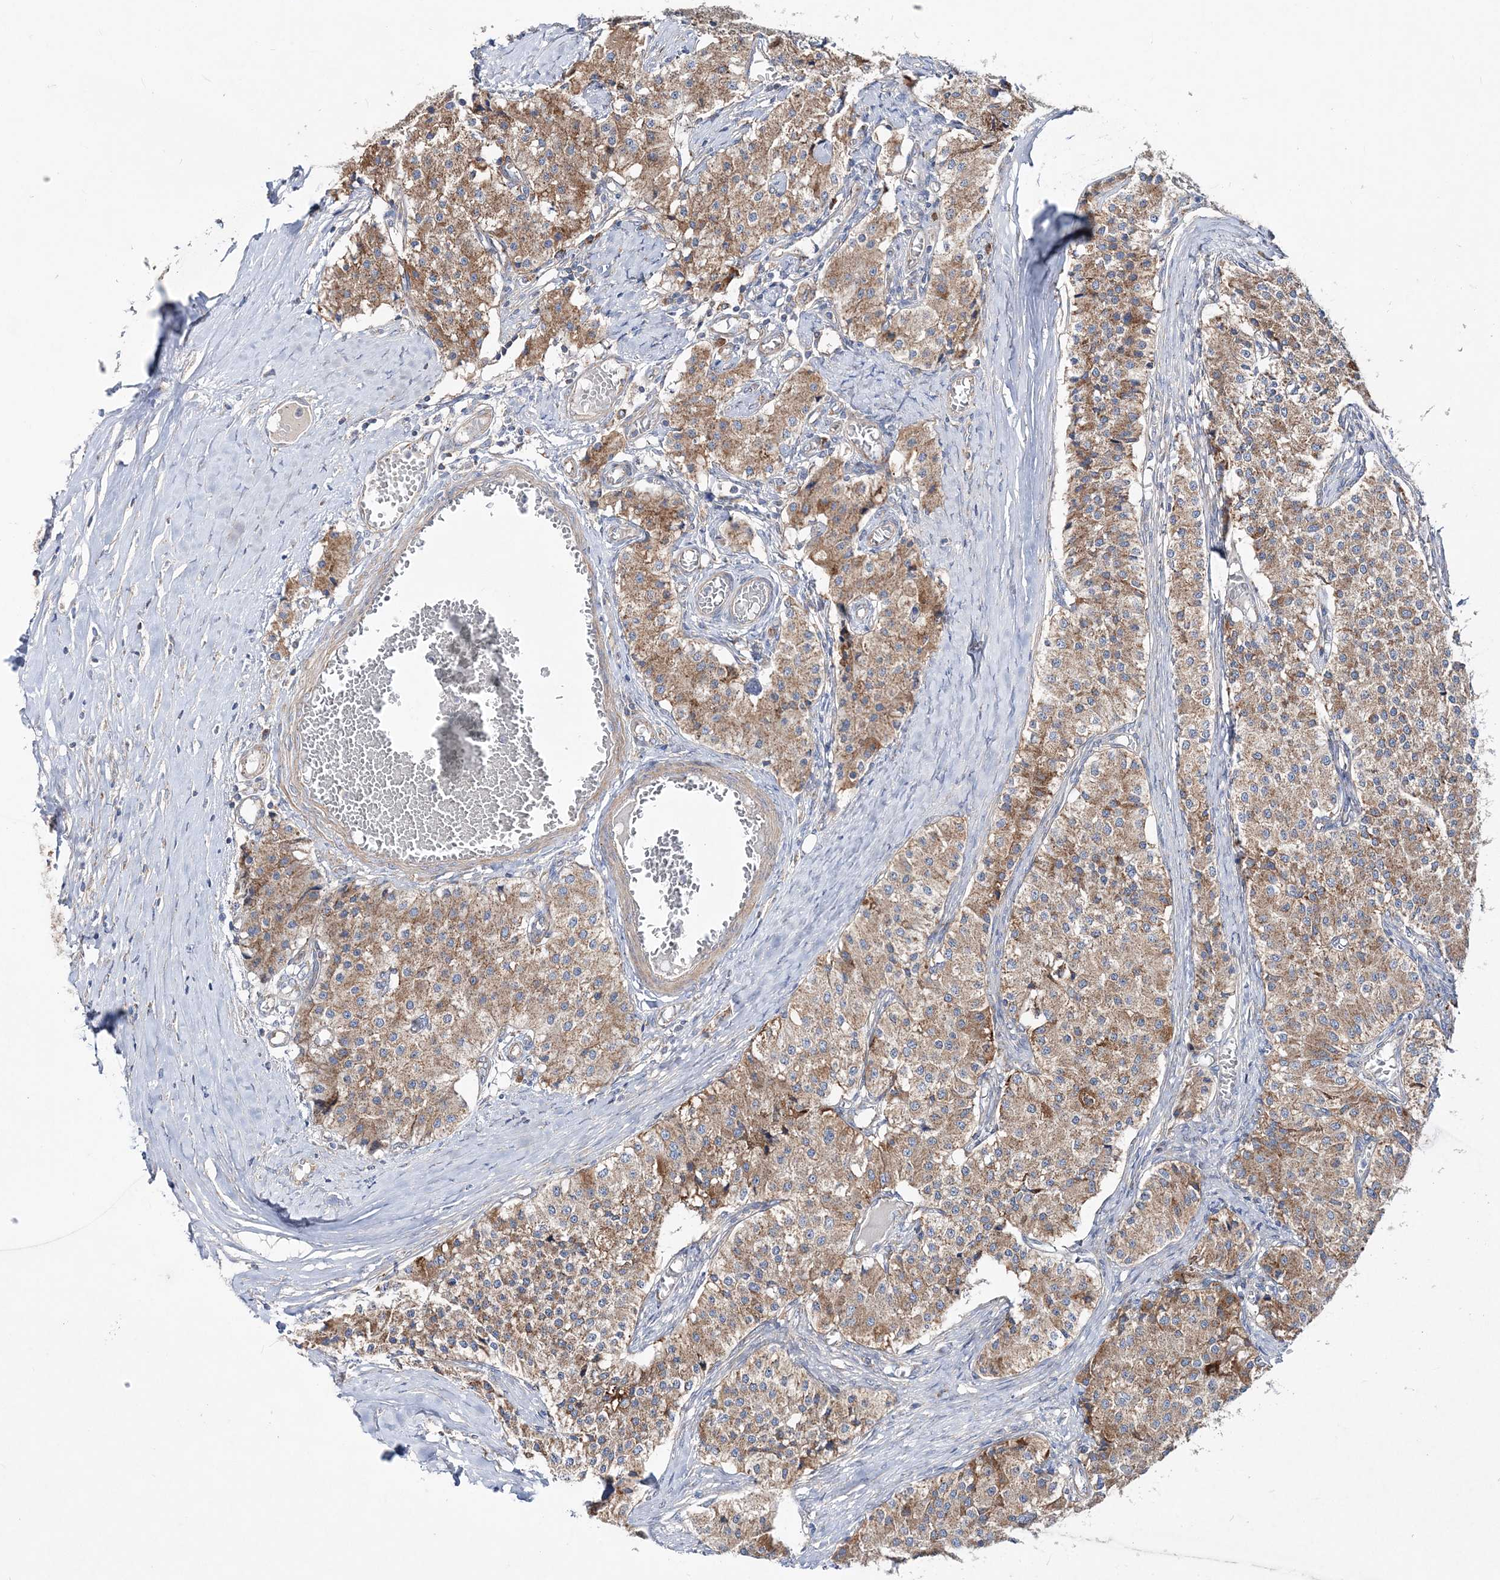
{"staining": {"intensity": "moderate", "quantity": ">75%", "location": "cytoplasmic/membranous"}, "tissue": "carcinoid", "cell_type": "Tumor cells", "image_type": "cancer", "snomed": [{"axis": "morphology", "description": "Carcinoid, malignant, NOS"}, {"axis": "topography", "description": "Colon"}], "caption": "Immunohistochemical staining of human malignant carcinoid demonstrates medium levels of moderate cytoplasmic/membranous protein staining in approximately >75% of tumor cells.", "gene": "NGLY1", "patient": {"sex": "female", "age": 52}}